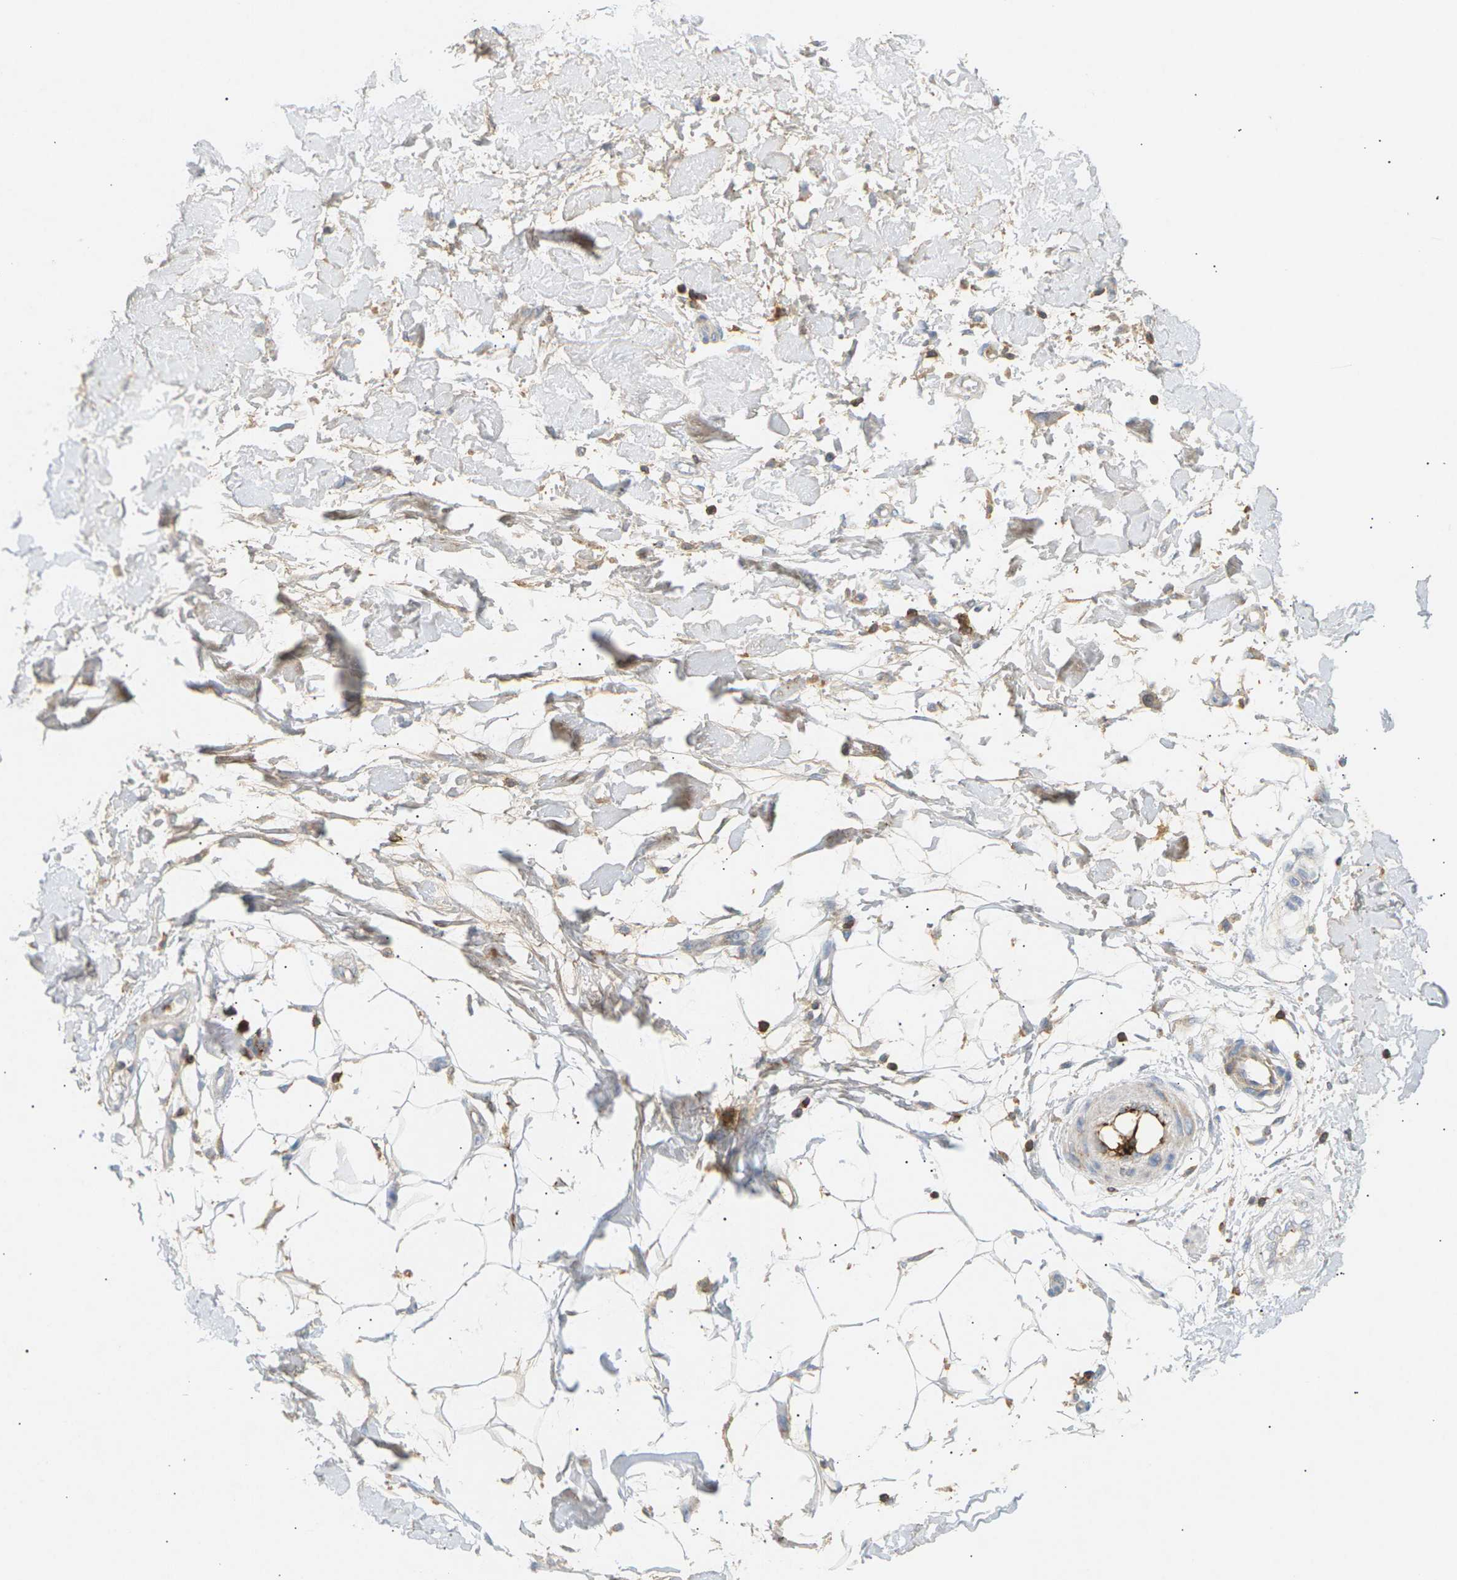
{"staining": {"intensity": "weak", "quantity": ">75%", "location": "cytoplasmic/membranous"}, "tissue": "adipose tissue", "cell_type": "Adipocytes", "image_type": "normal", "snomed": [{"axis": "morphology", "description": "Normal tissue, NOS"}, {"axis": "morphology", "description": "Squamous cell carcinoma, NOS"}, {"axis": "topography", "description": "Skin"}, {"axis": "topography", "description": "Peripheral nerve tissue"}], "caption": "A photomicrograph of adipose tissue stained for a protein demonstrates weak cytoplasmic/membranous brown staining in adipocytes. The protein is stained brown, and the nuclei are stained in blue (DAB (3,3'-diaminobenzidine) IHC with brightfield microscopy, high magnification).", "gene": "LIME1", "patient": {"sex": "male", "age": 83}}